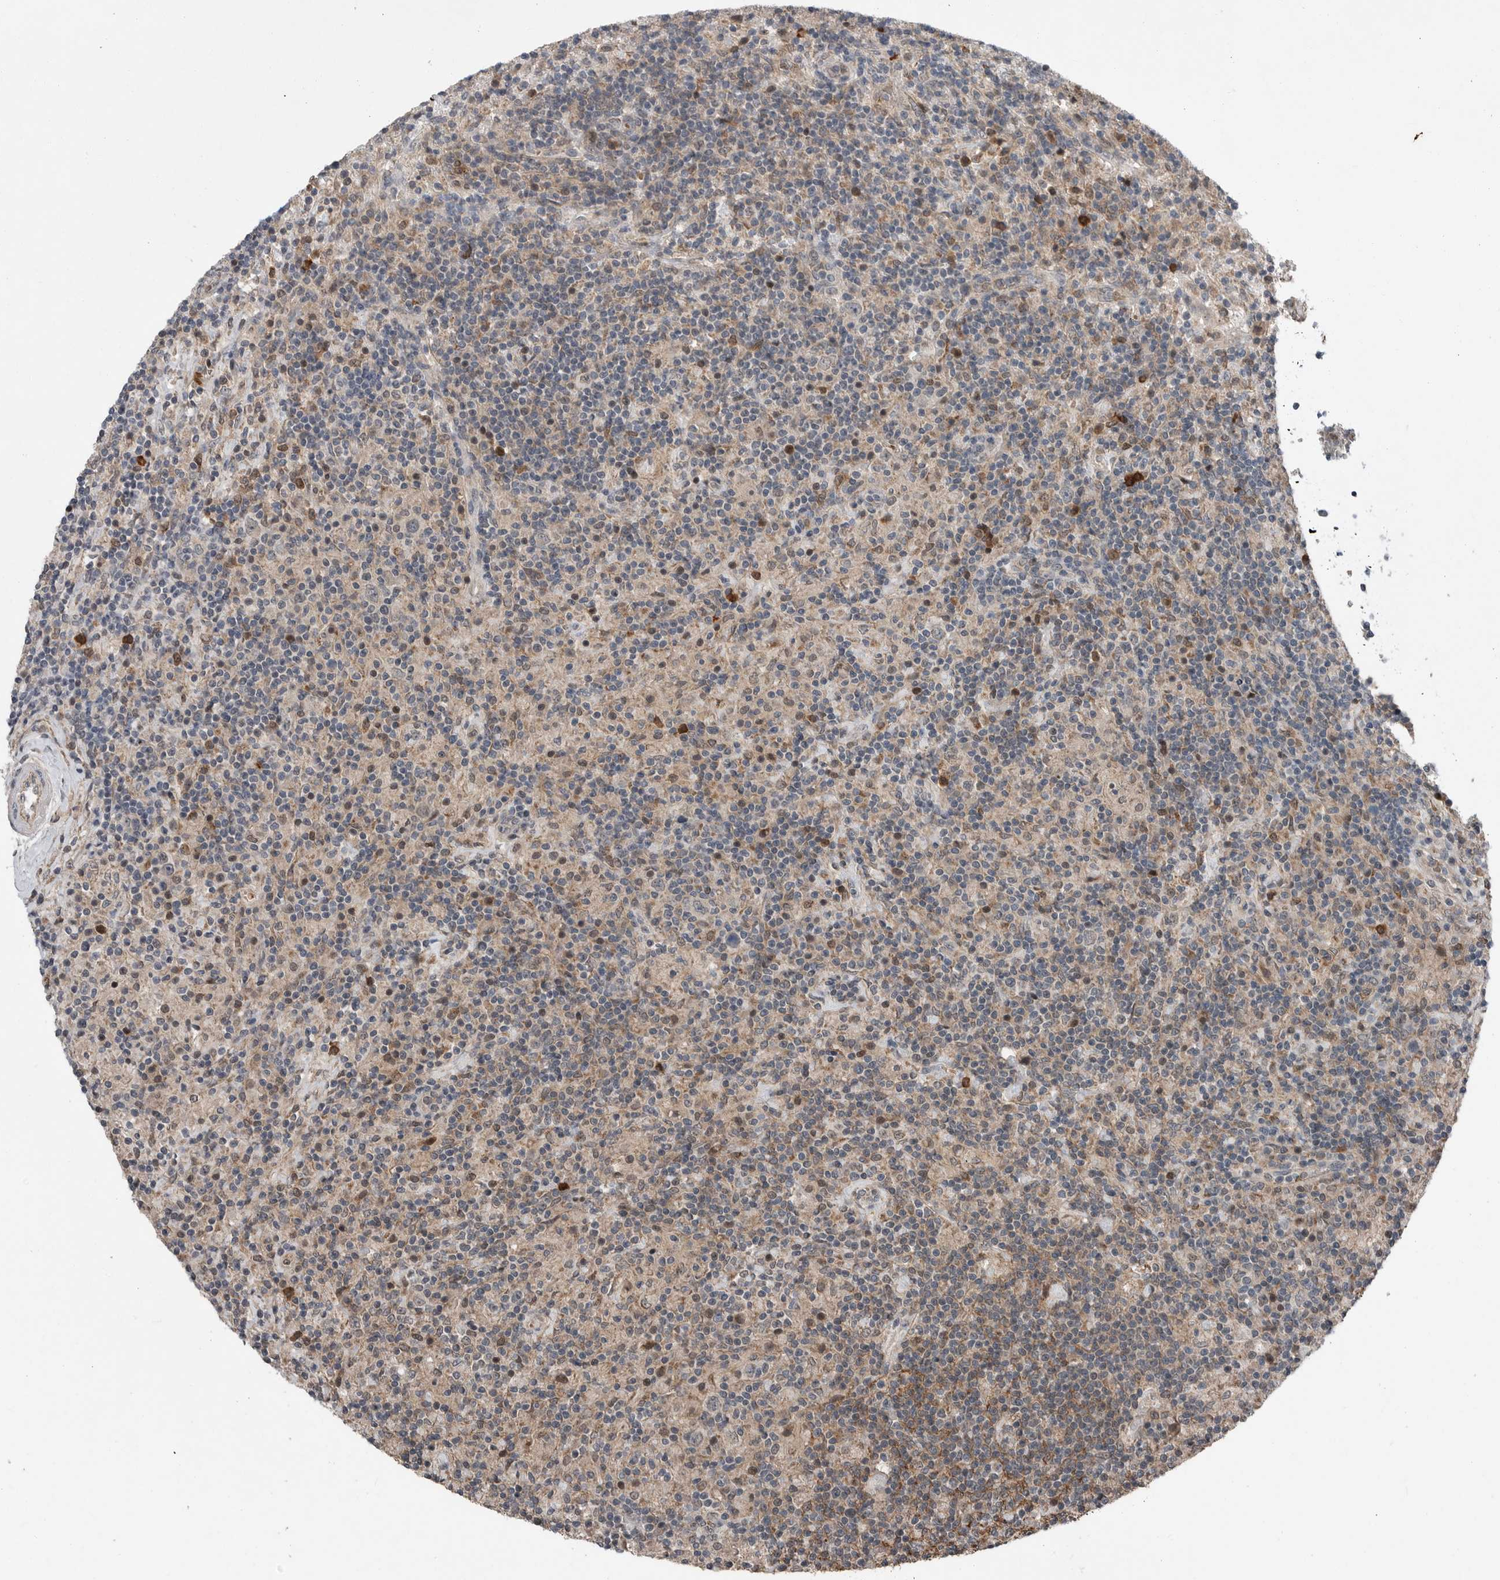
{"staining": {"intensity": "weak", "quantity": "<25%", "location": "cytoplasmic/membranous"}, "tissue": "lymphoma", "cell_type": "Tumor cells", "image_type": "cancer", "snomed": [{"axis": "morphology", "description": "Hodgkin's disease, NOS"}, {"axis": "topography", "description": "Lymph node"}], "caption": "High magnification brightfield microscopy of Hodgkin's disease stained with DAB (brown) and counterstained with hematoxylin (blue): tumor cells show no significant positivity.", "gene": "SCP2", "patient": {"sex": "male", "age": 70}}